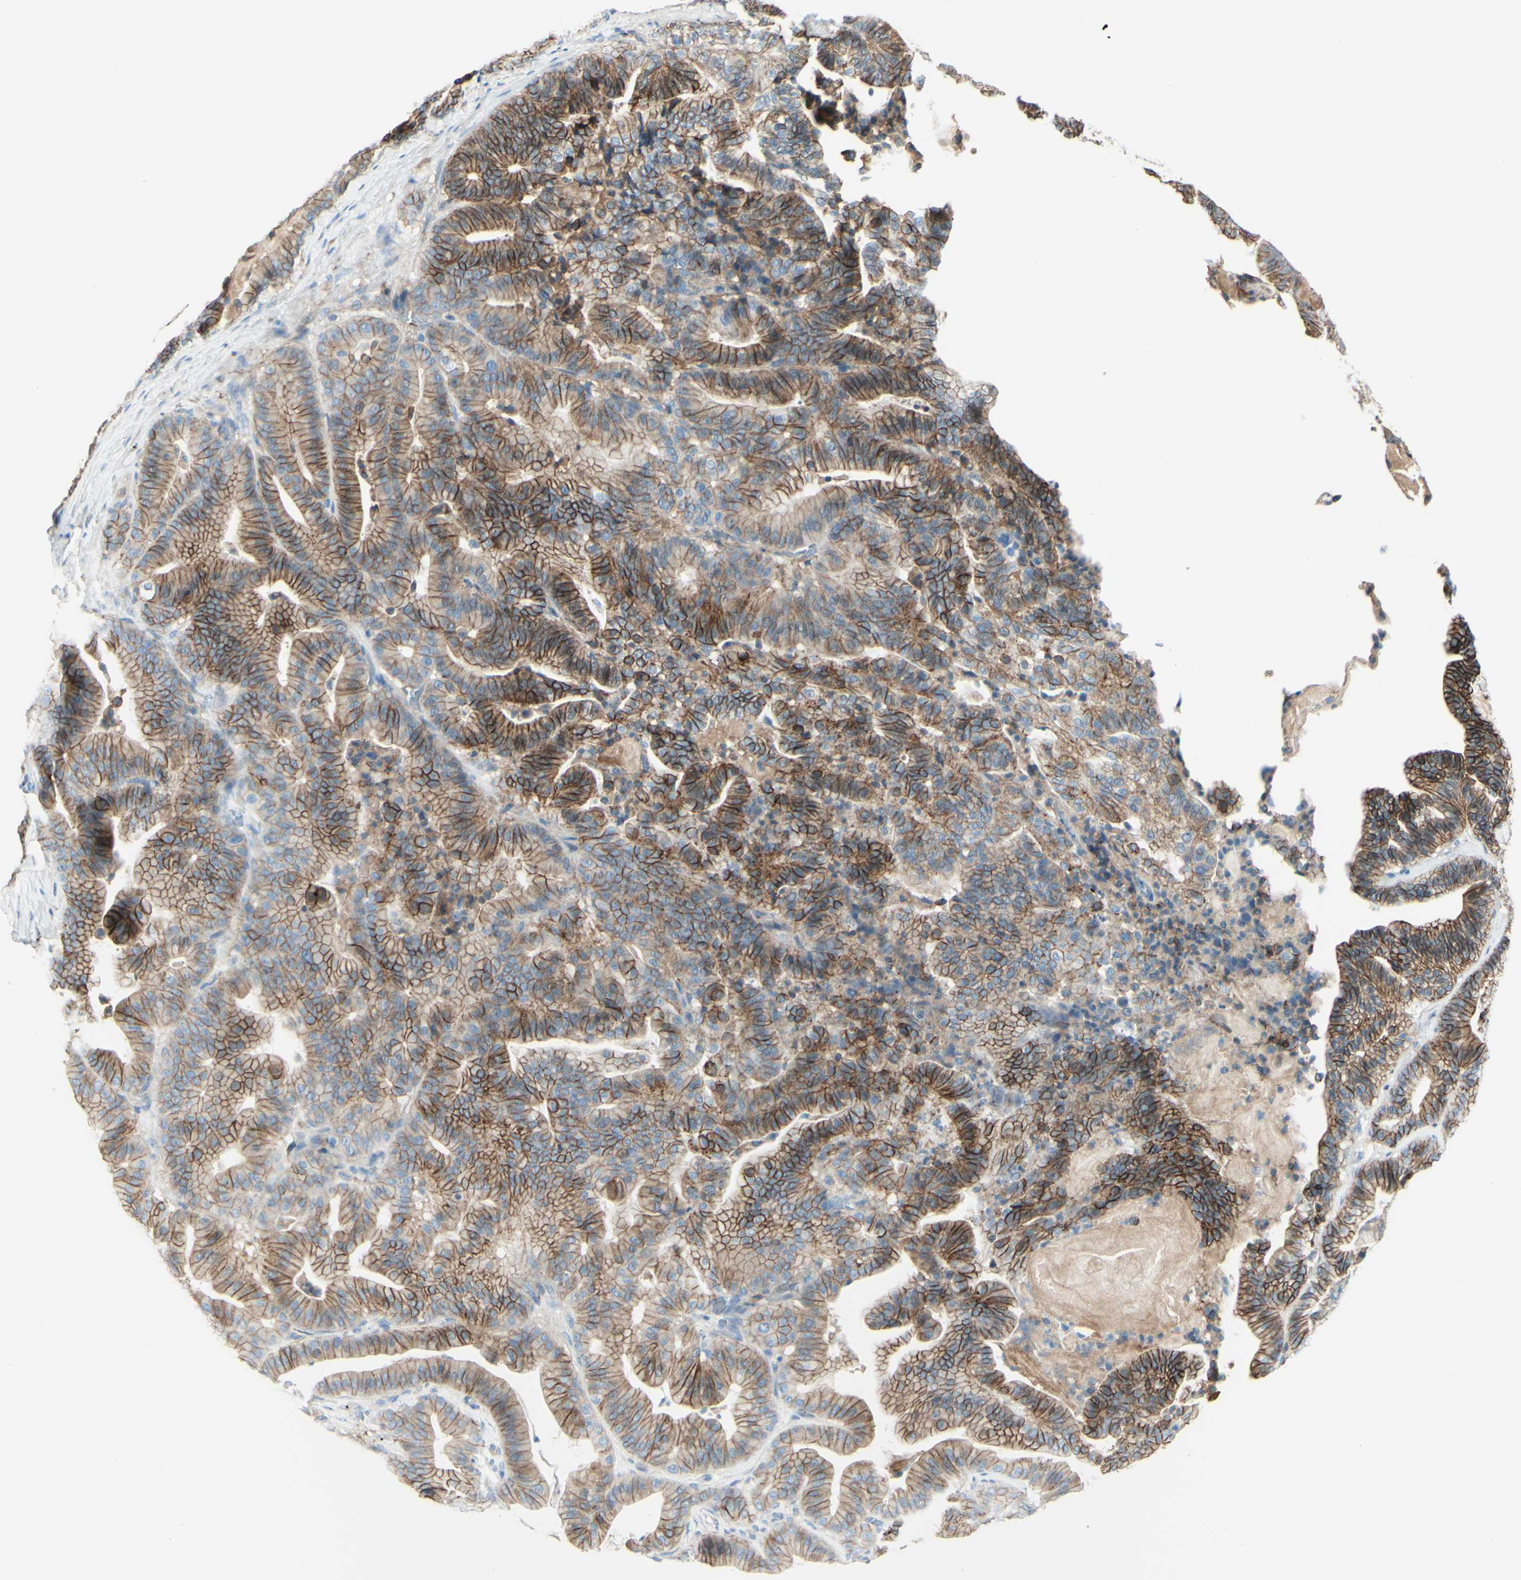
{"staining": {"intensity": "moderate", "quantity": ">75%", "location": "cytoplasmic/membranous"}, "tissue": "pancreatic cancer", "cell_type": "Tumor cells", "image_type": "cancer", "snomed": [{"axis": "morphology", "description": "Adenocarcinoma, NOS"}, {"axis": "topography", "description": "Pancreas"}], "caption": "High-power microscopy captured an IHC micrograph of pancreatic cancer (adenocarcinoma), revealing moderate cytoplasmic/membranous expression in about >75% of tumor cells.", "gene": "ALCAM", "patient": {"sex": "male", "age": 63}}